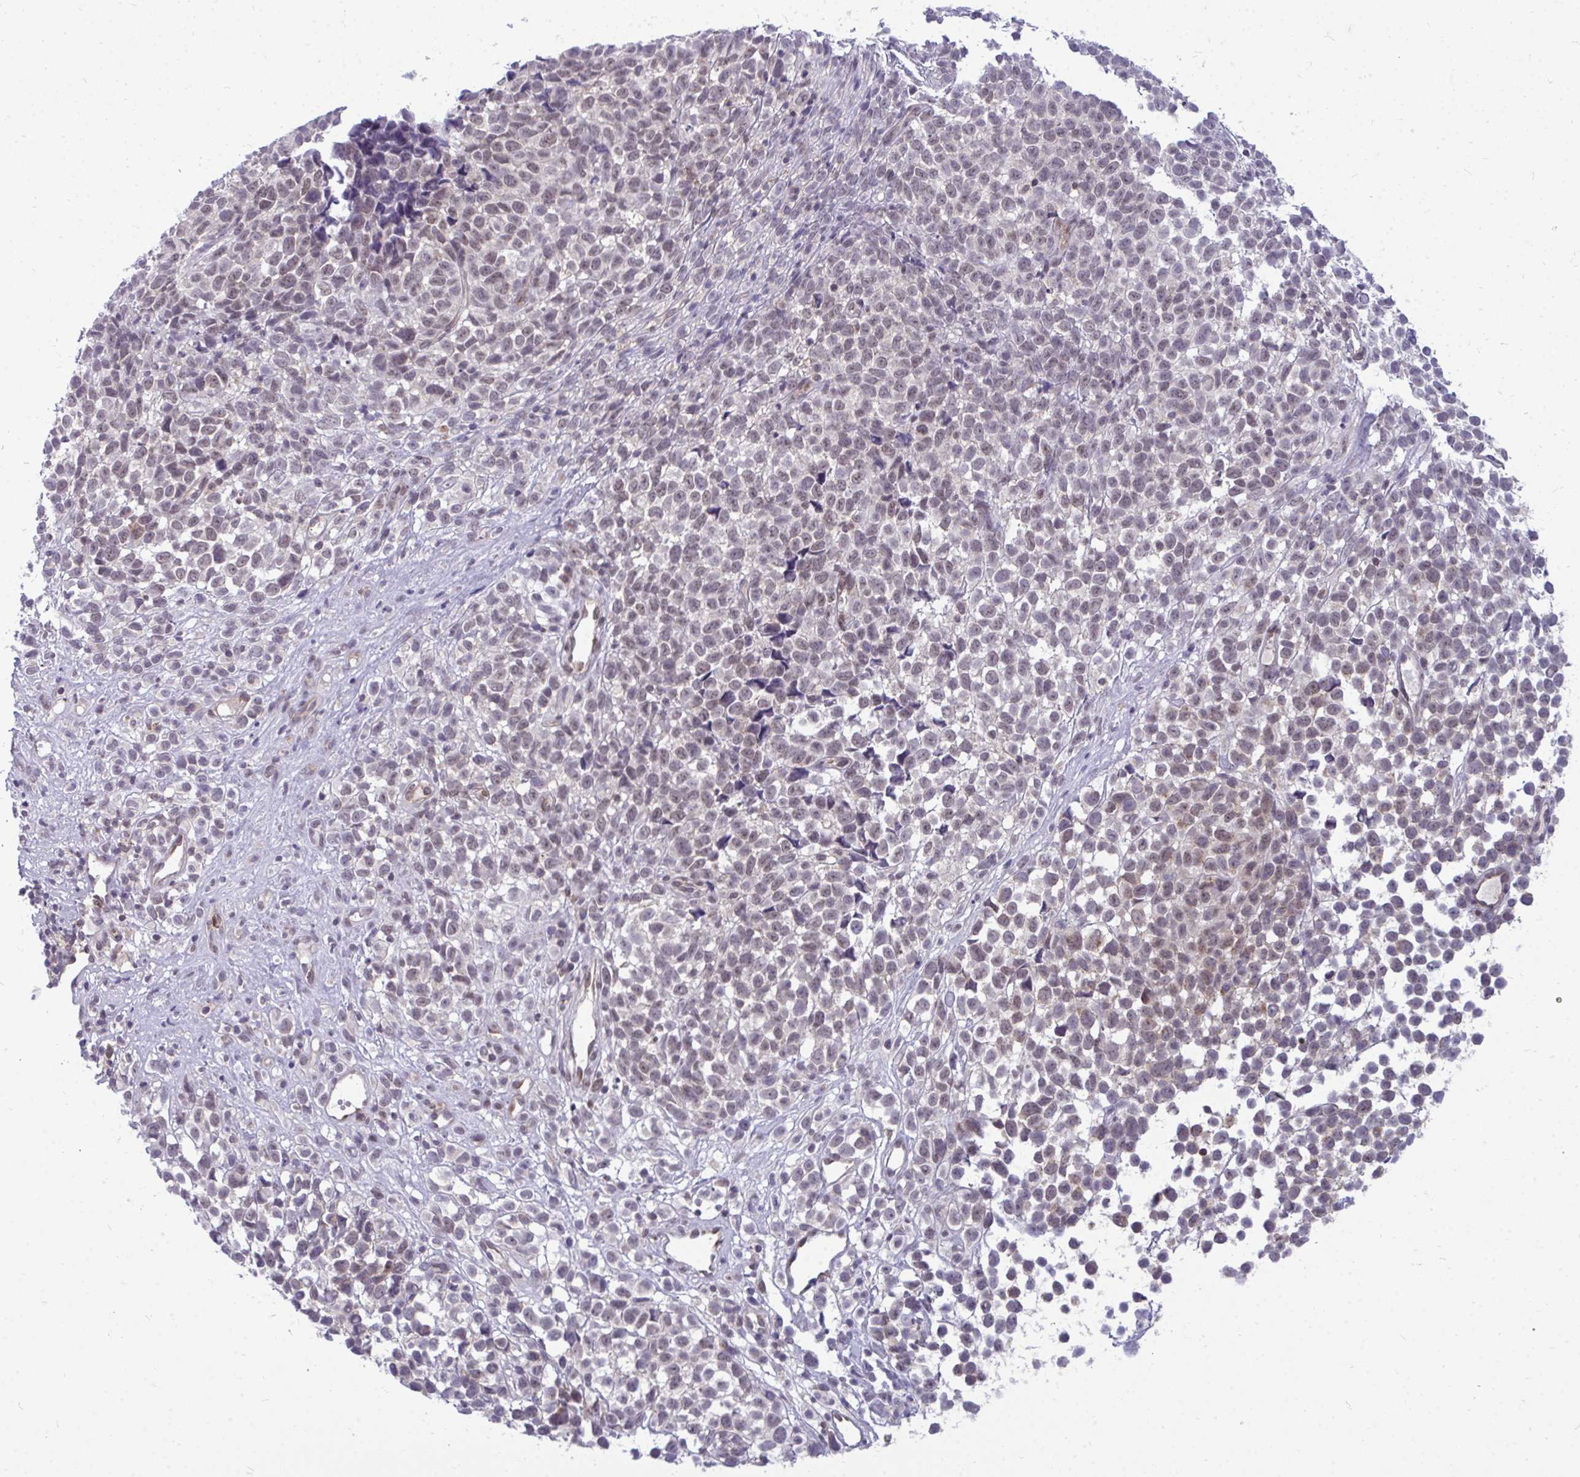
{"staining": {"intensity": "weak", "quantity": "<25%", "location": "nuclear"}, "tissue": "melanoma", "cell_type": "Tumor cells", "image_type": "cancer", "snomed": [{"axis": "morphology", "description": "Malignant melanoma, NOS"}, {"axis": "topography", "description": "Nose, NOS"}], "caption": "Melanoma stained for a protein using immunohistochemistry displays no staining tumor cells.", "gene": "ACSL5", "patient": {"sex": "female", "age": 48}}